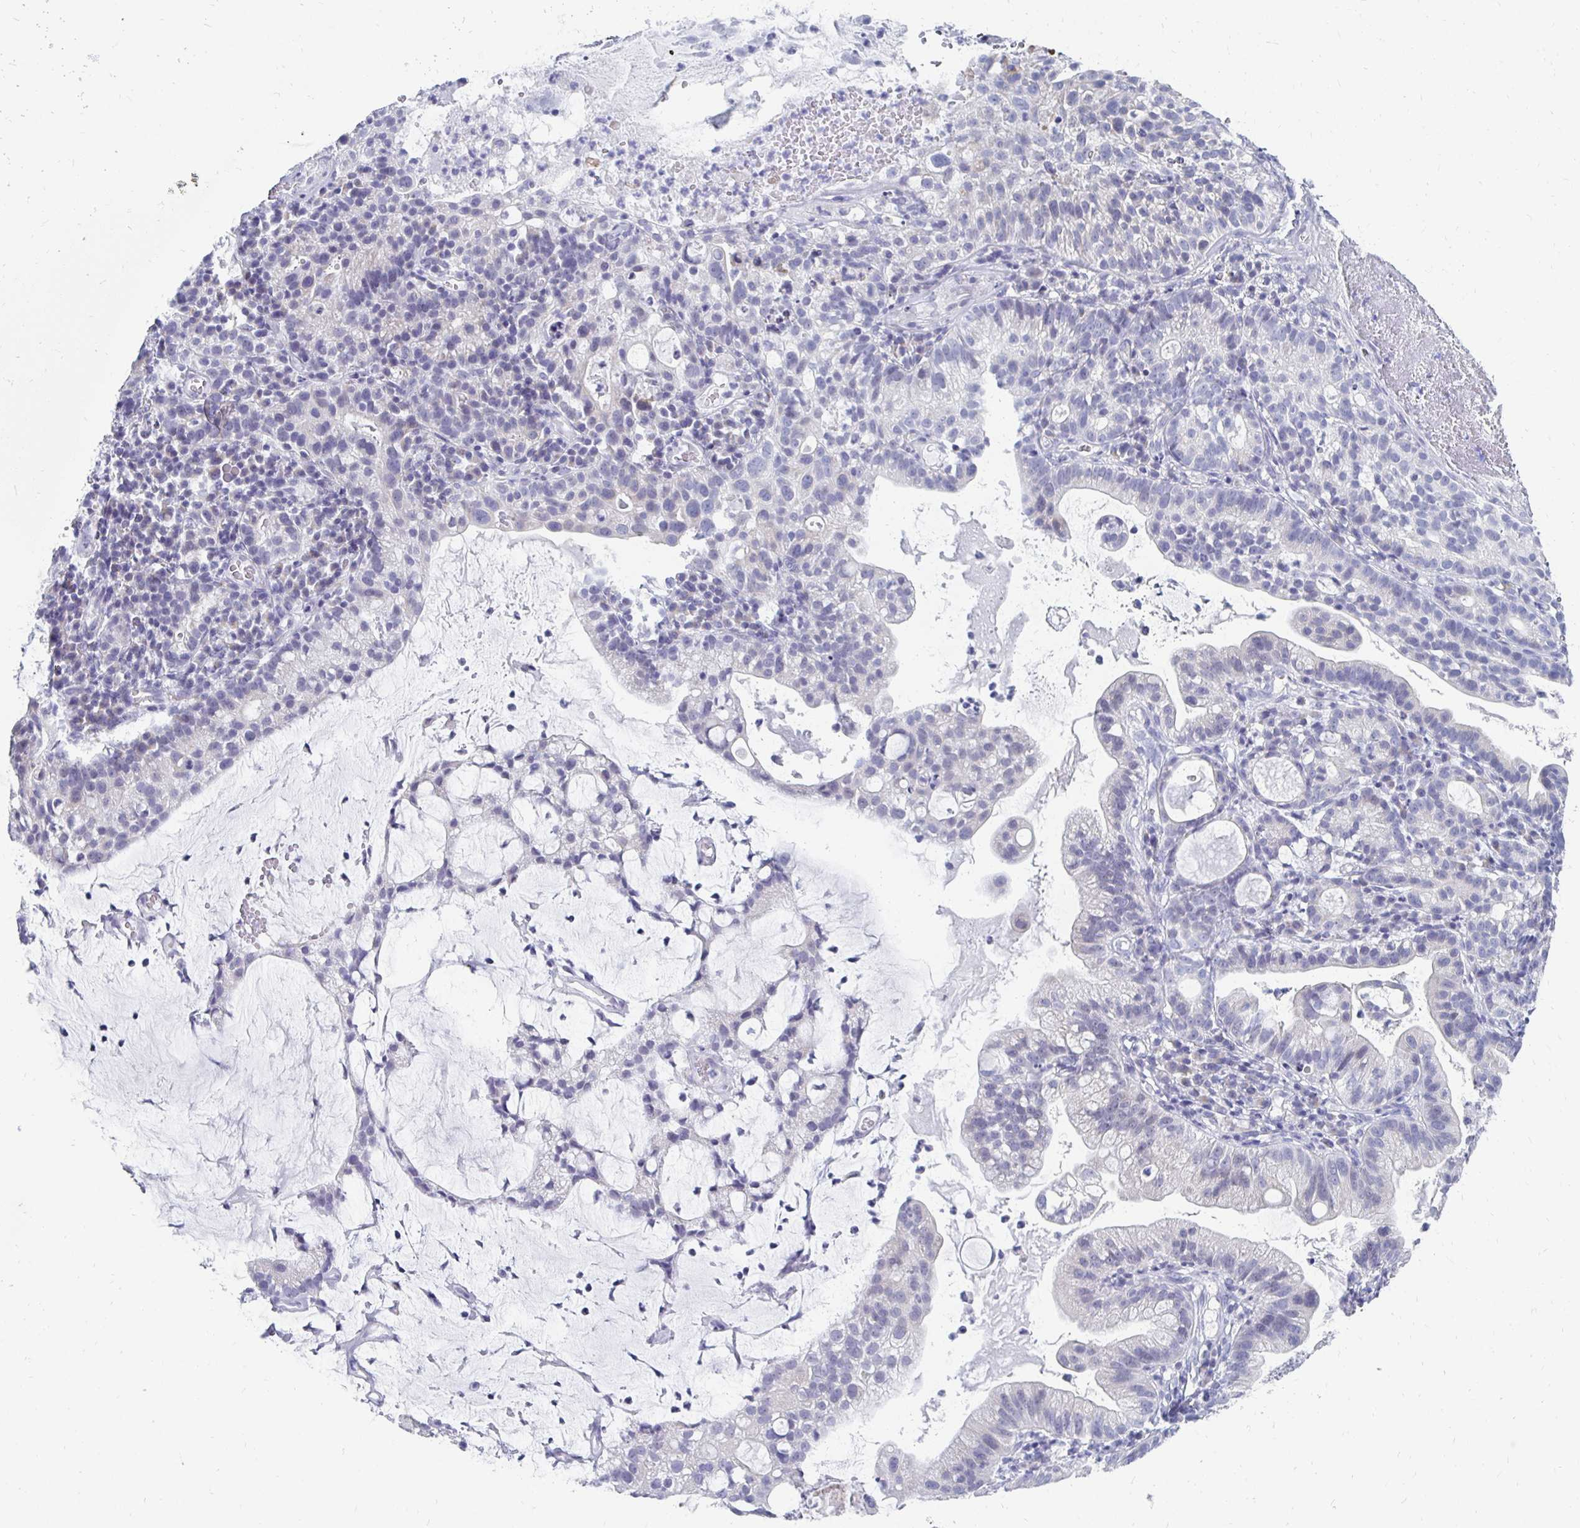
{"staining": {"intensity": "negative", "quantity": "none", "location": "none"}, "tissue": "cervical cancer", "cell_type": "Tumor cells", "image_type": "cancer", "snomed": [{"axis": "morphology", "description": "Adenocarcinoma, NOS"}, {"axis": "topography", "description": "Cervix"}], "caption": "IHC photomicrograph of human adenocarcinoma (cervical) stained for a protein (brown), which reveals no expression in tumor cells.", "gene": "SYCP3", "patient": {"sex": "female", "age": 41}}